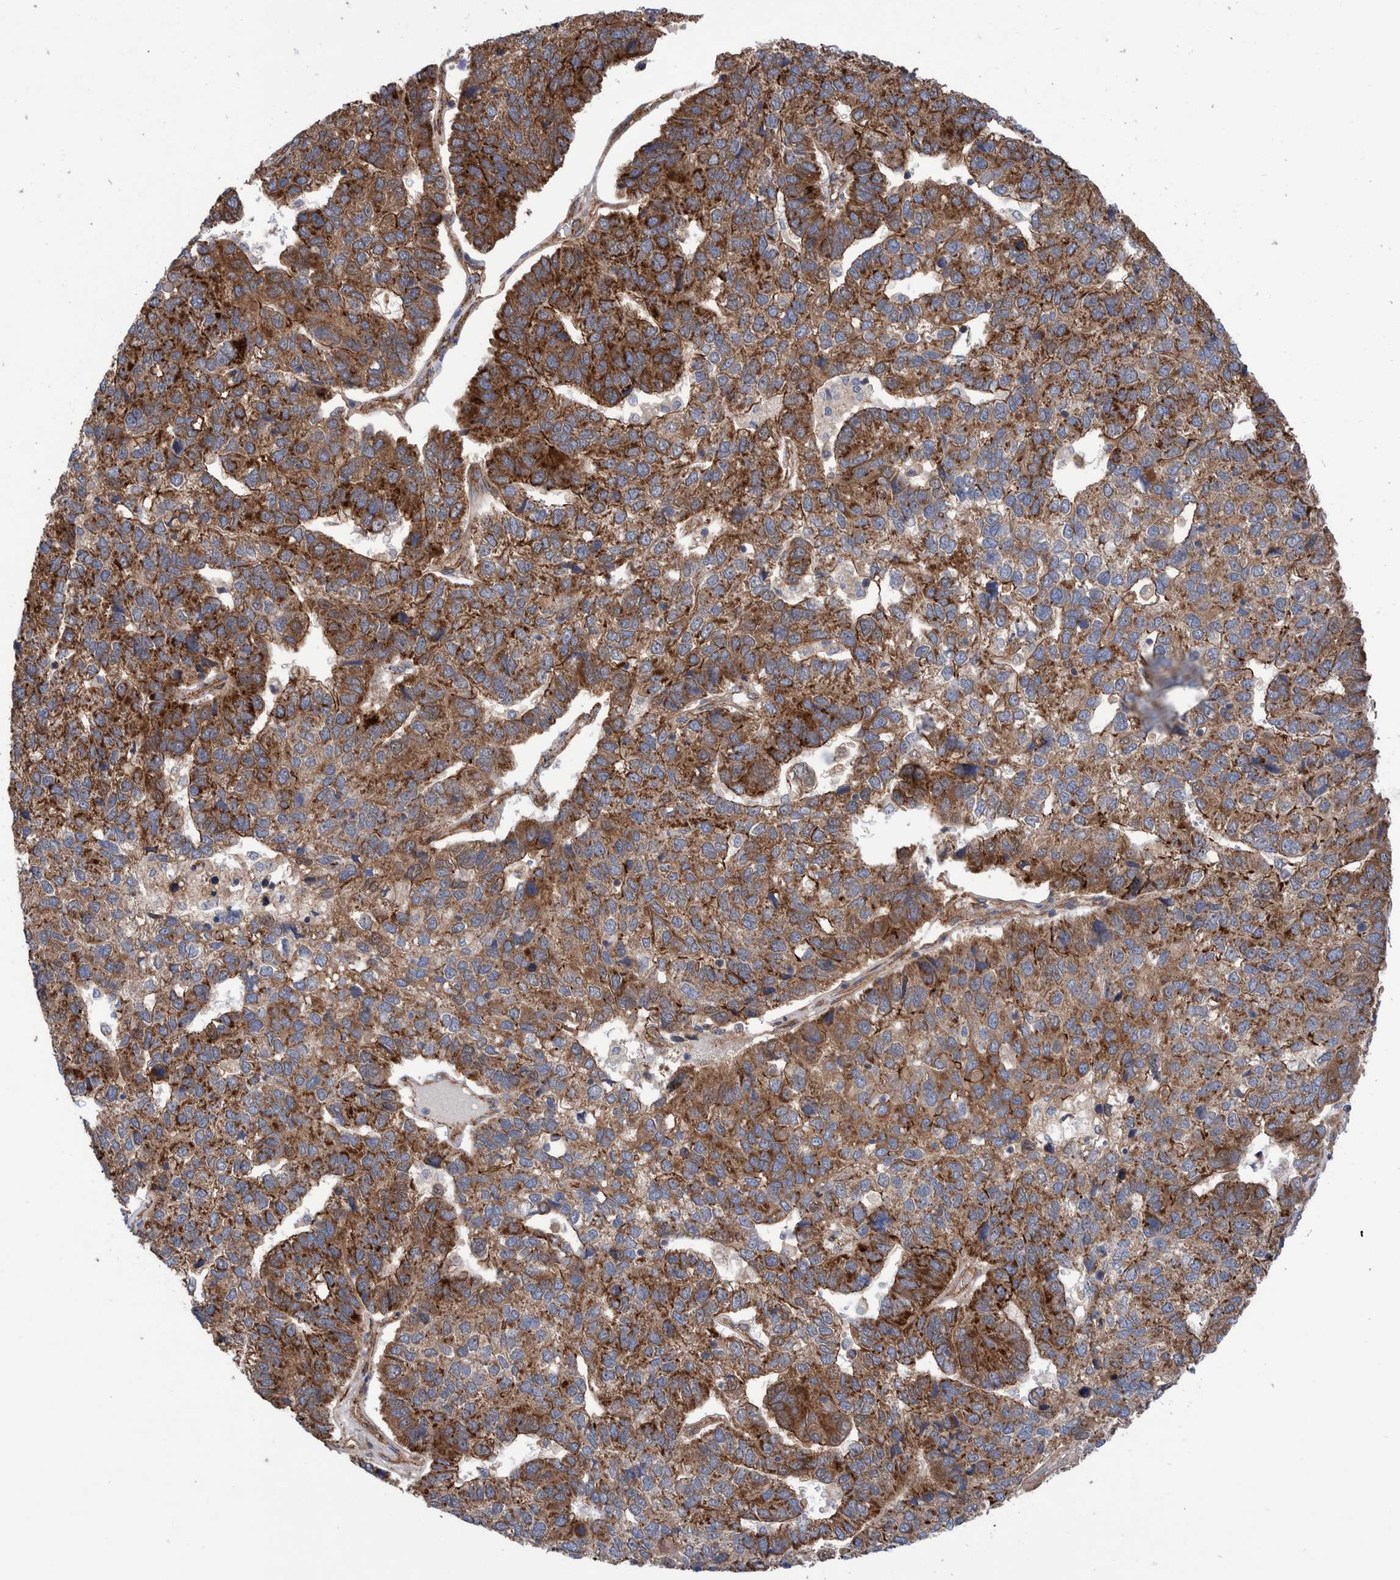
{"staining": {"intensity": "moderate", "quantity": ">75%", "location": "cytoplasmic/membranous"}, "tissue": "pancreatic cancer", "cell_type": "Tumor cells", "image_type": "cancer", "snomed": [{"axis": "morphology", "description": "Adenocarcinoma, NOS"}, {"axis": "topography", "description": "Pancreas"}], "caption": "A brown stain shows moderate cytoplasmic/membranous expression of a protein in human adenocarcinoma (pancreatic) tumor cells.", "gene": "SLC25A10", "patient": {"sex": "female", "age": 61}}